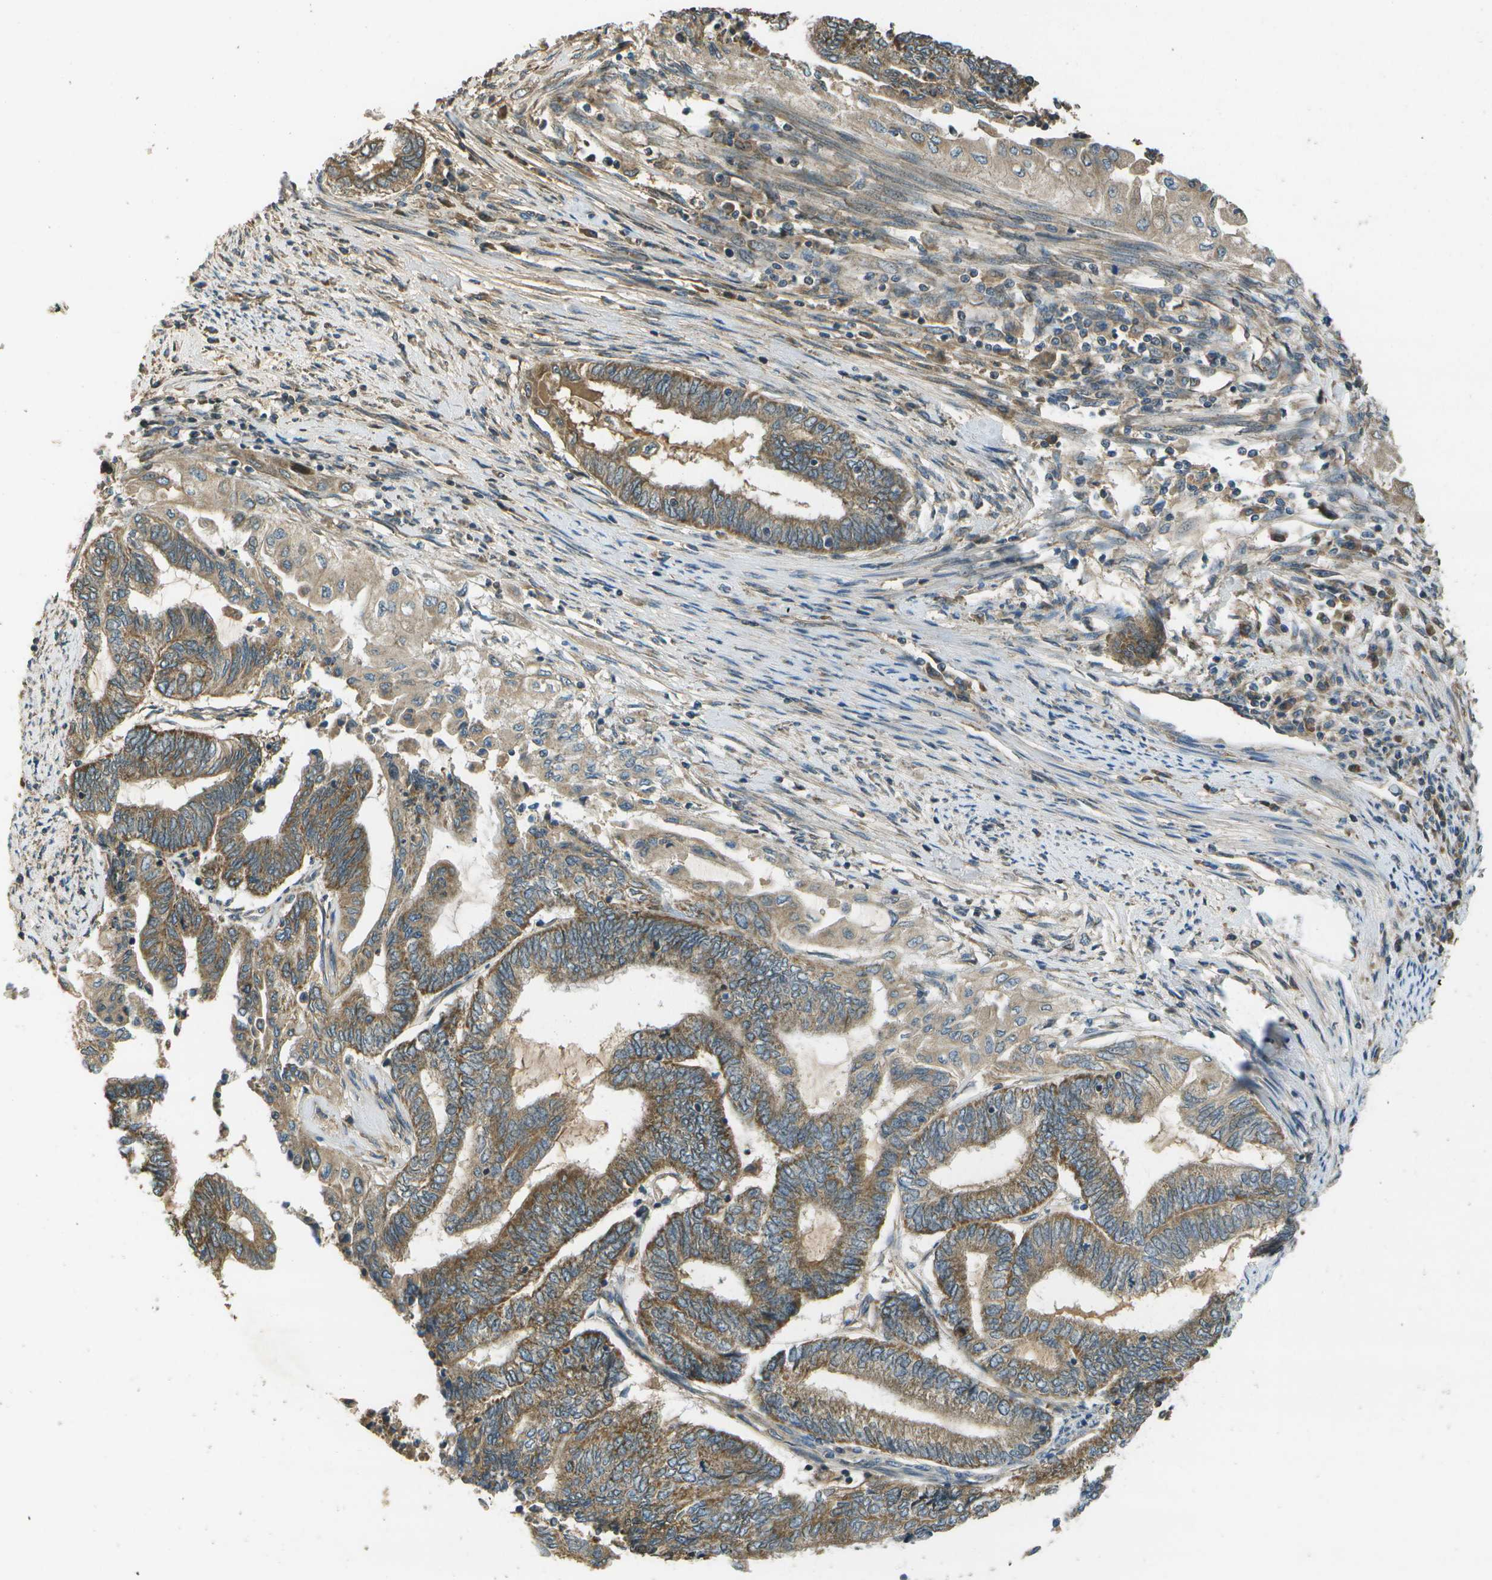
{"staining": {"intensity": "moderate", "quantity": ">75%", "location": "cytoplasmic/membranous"}, "tissue": "endometrial cancer", "cell_type": "Tumor cells", "image_type": "cancer", "snomed": [{"axis": "morphology", "description": "Adenocarcinoma, NOS"}, {"axis": "topography", "description": "Uterus"}, {"axis": "topography", "description": "Endometrium"}], "caption": "A brown stain highlights moderate cytoplasmic/membranous expression of a protein in human endometrial cancer tumor cells. The protein is stained brown, and the nuclei are stained in blue (DAB IHC with brightfield microscopy, high magnification).", "gene": "HFE", "patient": {"sex": "female", "age": 70}}